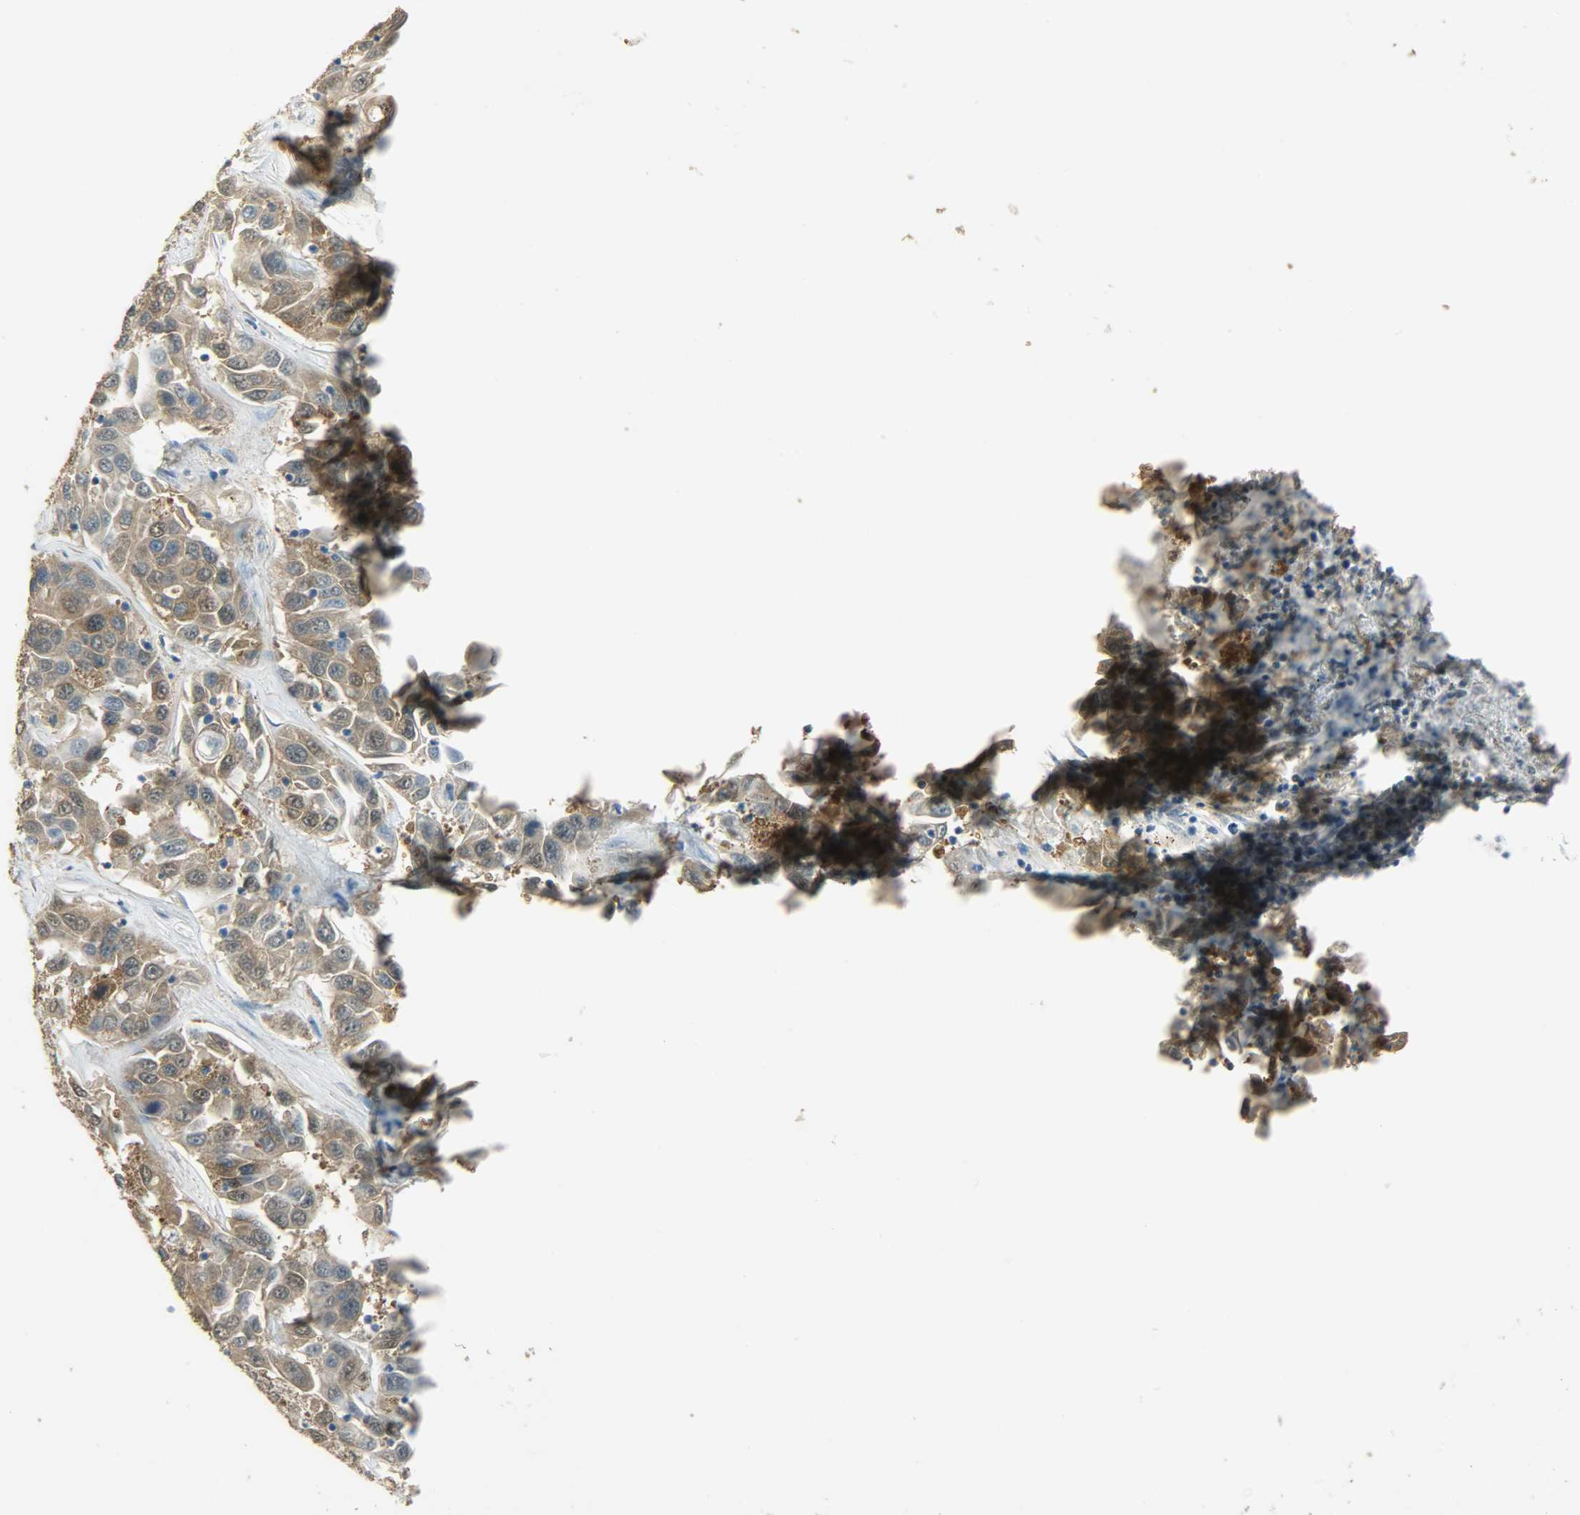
{"staining": {"intensity": "weak", "quantity": ">75%", "location": "cytoplasmic/membranous"}, "tissue": "liver cancer", "cell_type": "Tumor cells", "image_type": "cancer", "snomed": [{"axis": "morphology", "description": "Cholangiocarcinoma"}, {"axis": "topography", "description": "Liver"}], "caption": "DAB immunohistochemical staining of human liver cancer (cholangiocarcinoma) displays weak cytoplasmic/membranous protein positivity in approximately >75% of tumor cells.", "gene": "PRMT5", "patient": {"sex": "female", "age": 52}}